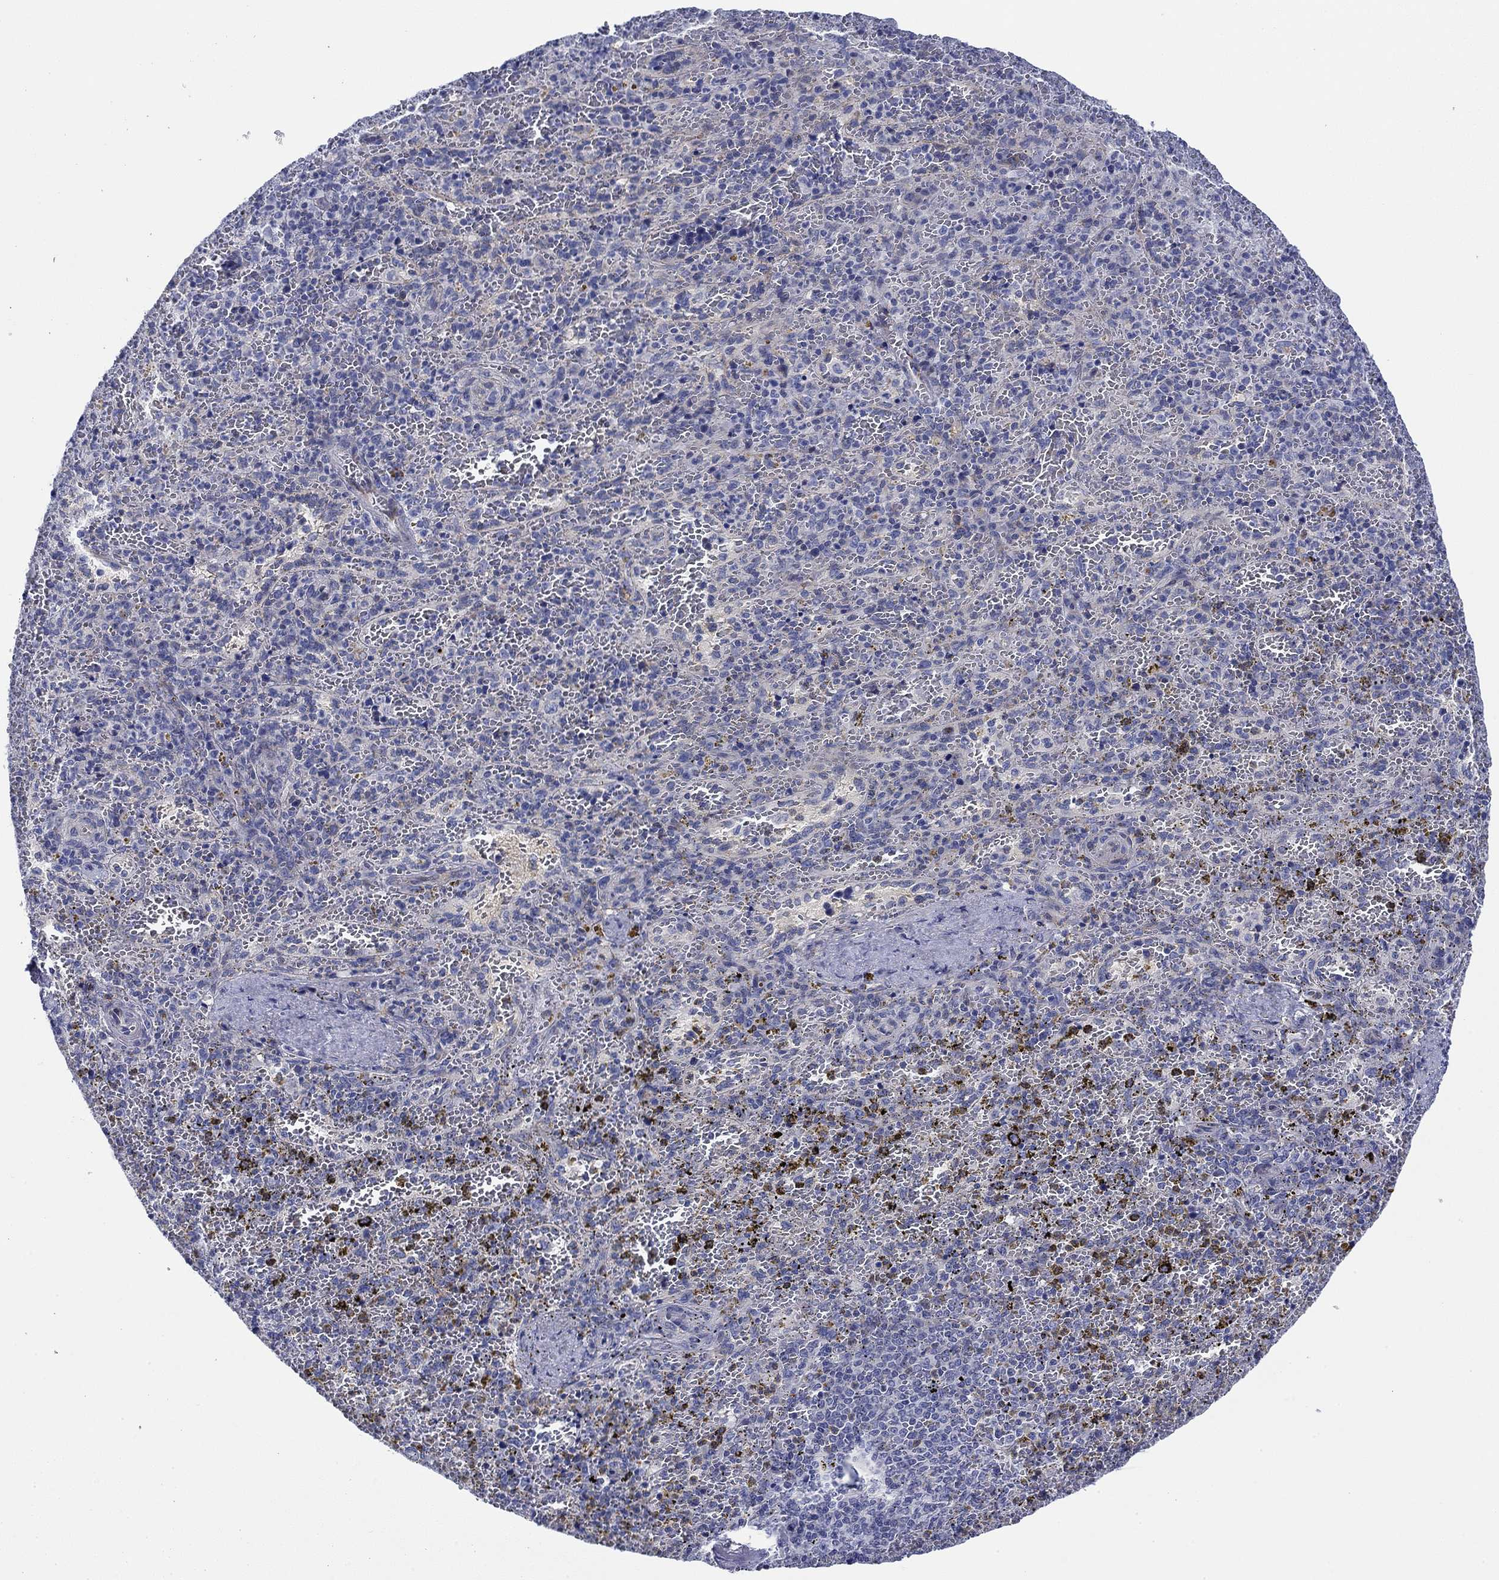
{"staining": {"intensity": "negative", "quantity": "none", "location": "none"}, "tissue": "spleen", "cell_type": "Cells in red pulp", "image_type": "normal", "snomed": [{"axis": "morphology", "description": "Normal tissue, NOS"}, {"axis": "topography", "description": "Spleen"}], "caption": "IHC photomicrograph of benign human spleen stained for a protein (brown), which shows no expression in cells in red pulp.", "gene": "SVEP1", "patient": {"sex": "female", "age": 50}}